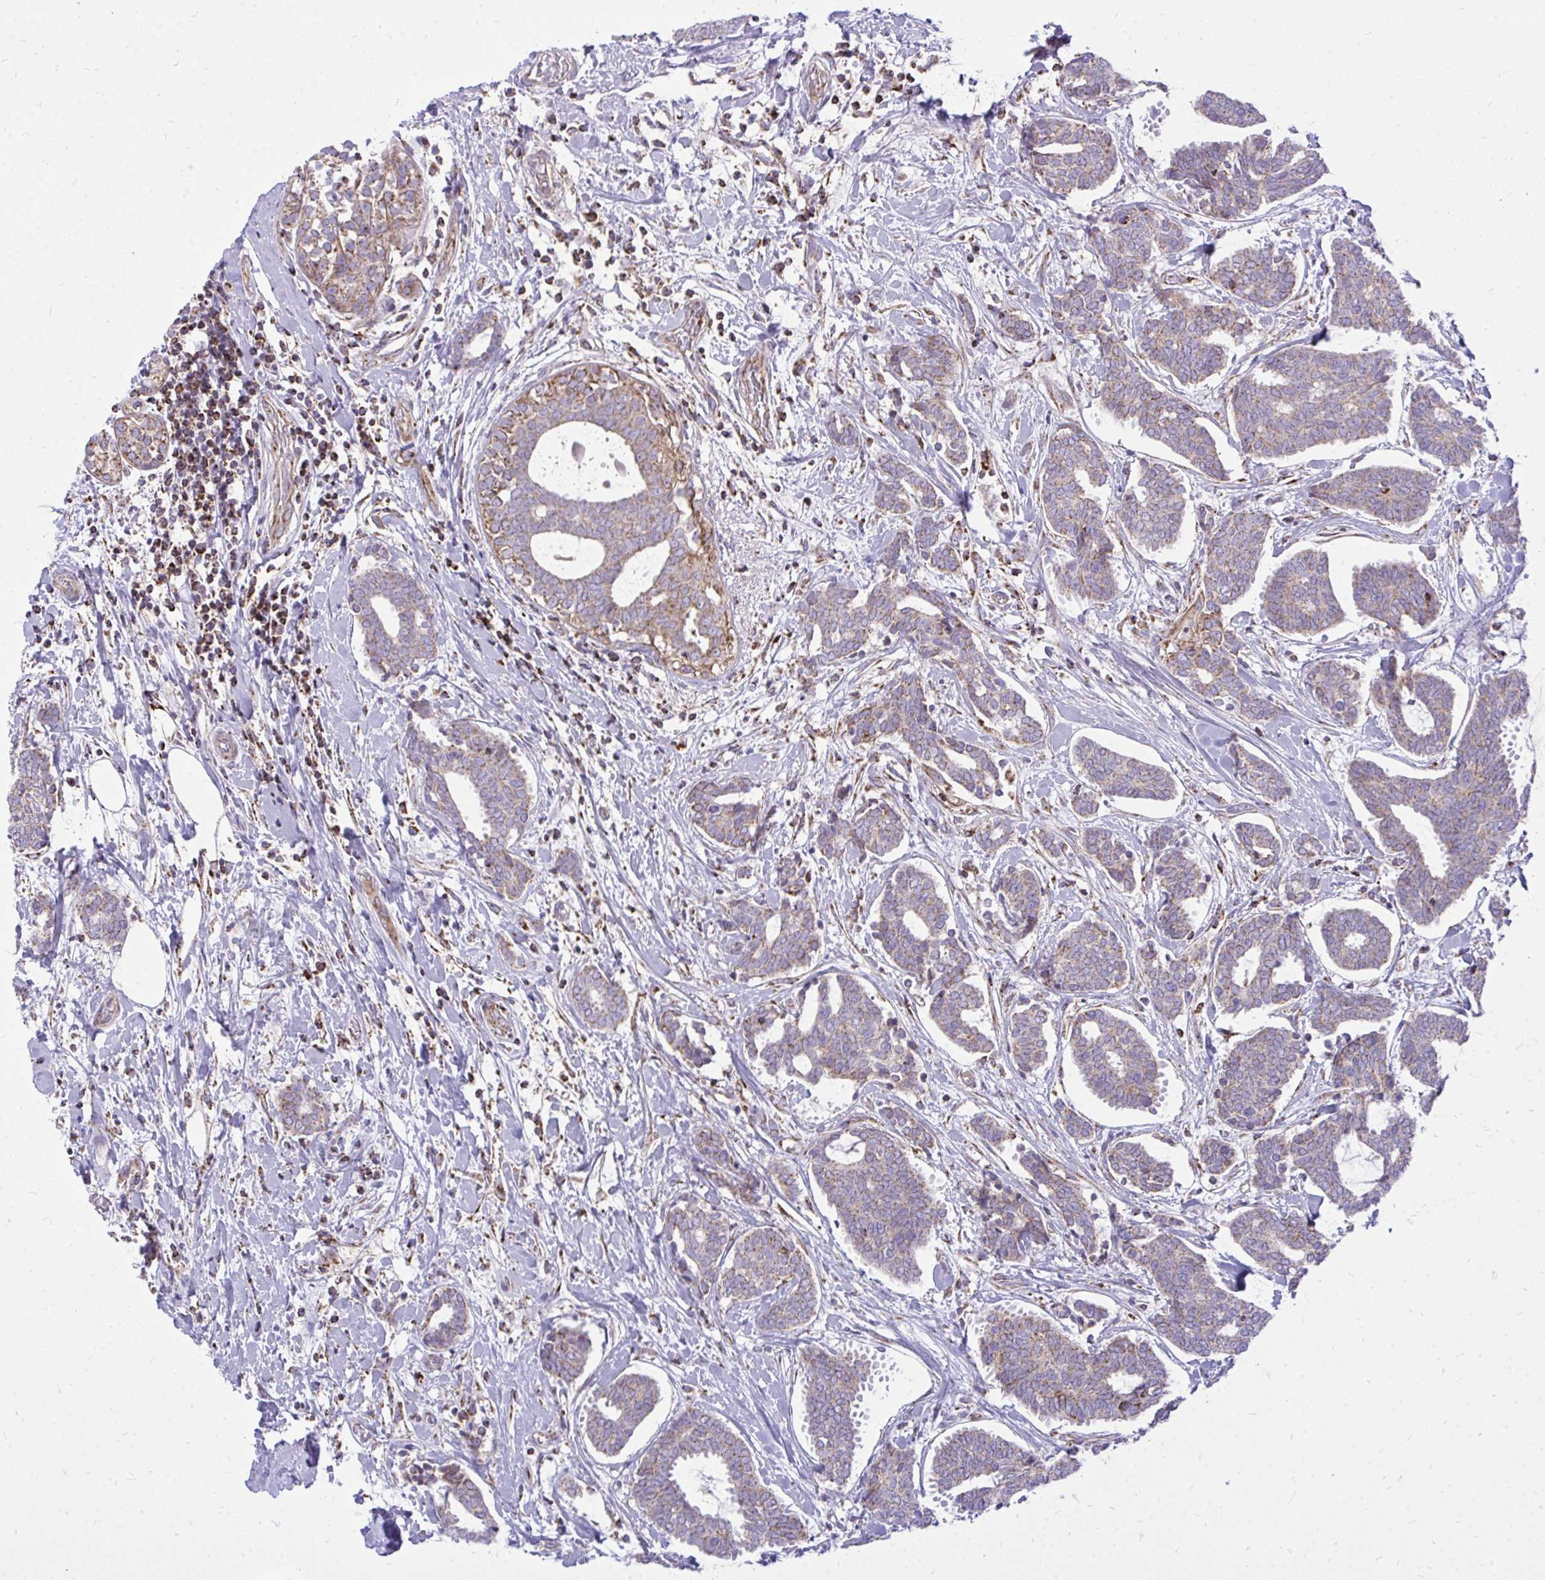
{"staining": {"intensity": "weak", "quantity": "25%-75%", "location": "cytoplasmic/membranous"}, "tissue": "breast cancer", "cell_type": "Tumor cells", "image_type": "cancer", "snomed": [{"axis": "morphology", "description": "Intraductal carcinoma, in situ"}, {"axis": "morphology", "description": "Duct carcinoma"}, {"axis": "morphology", "description": "Lobular carcinoma, in situ"}, {"axis": "topography", "description": "Breast"}], "caption": "Tumor cells show low levels of weak cytoplasmic/membranous positivity in about 25%-75% of cells in human breast lobular carcinoma in situ. The protein of interest is stained brown, and the nuclei are stained in blue (DAB IHC with brightfield microscopy, high magnification).", "gene": "SPTBN2", "patient": {"sex": "female", "age": 44}}